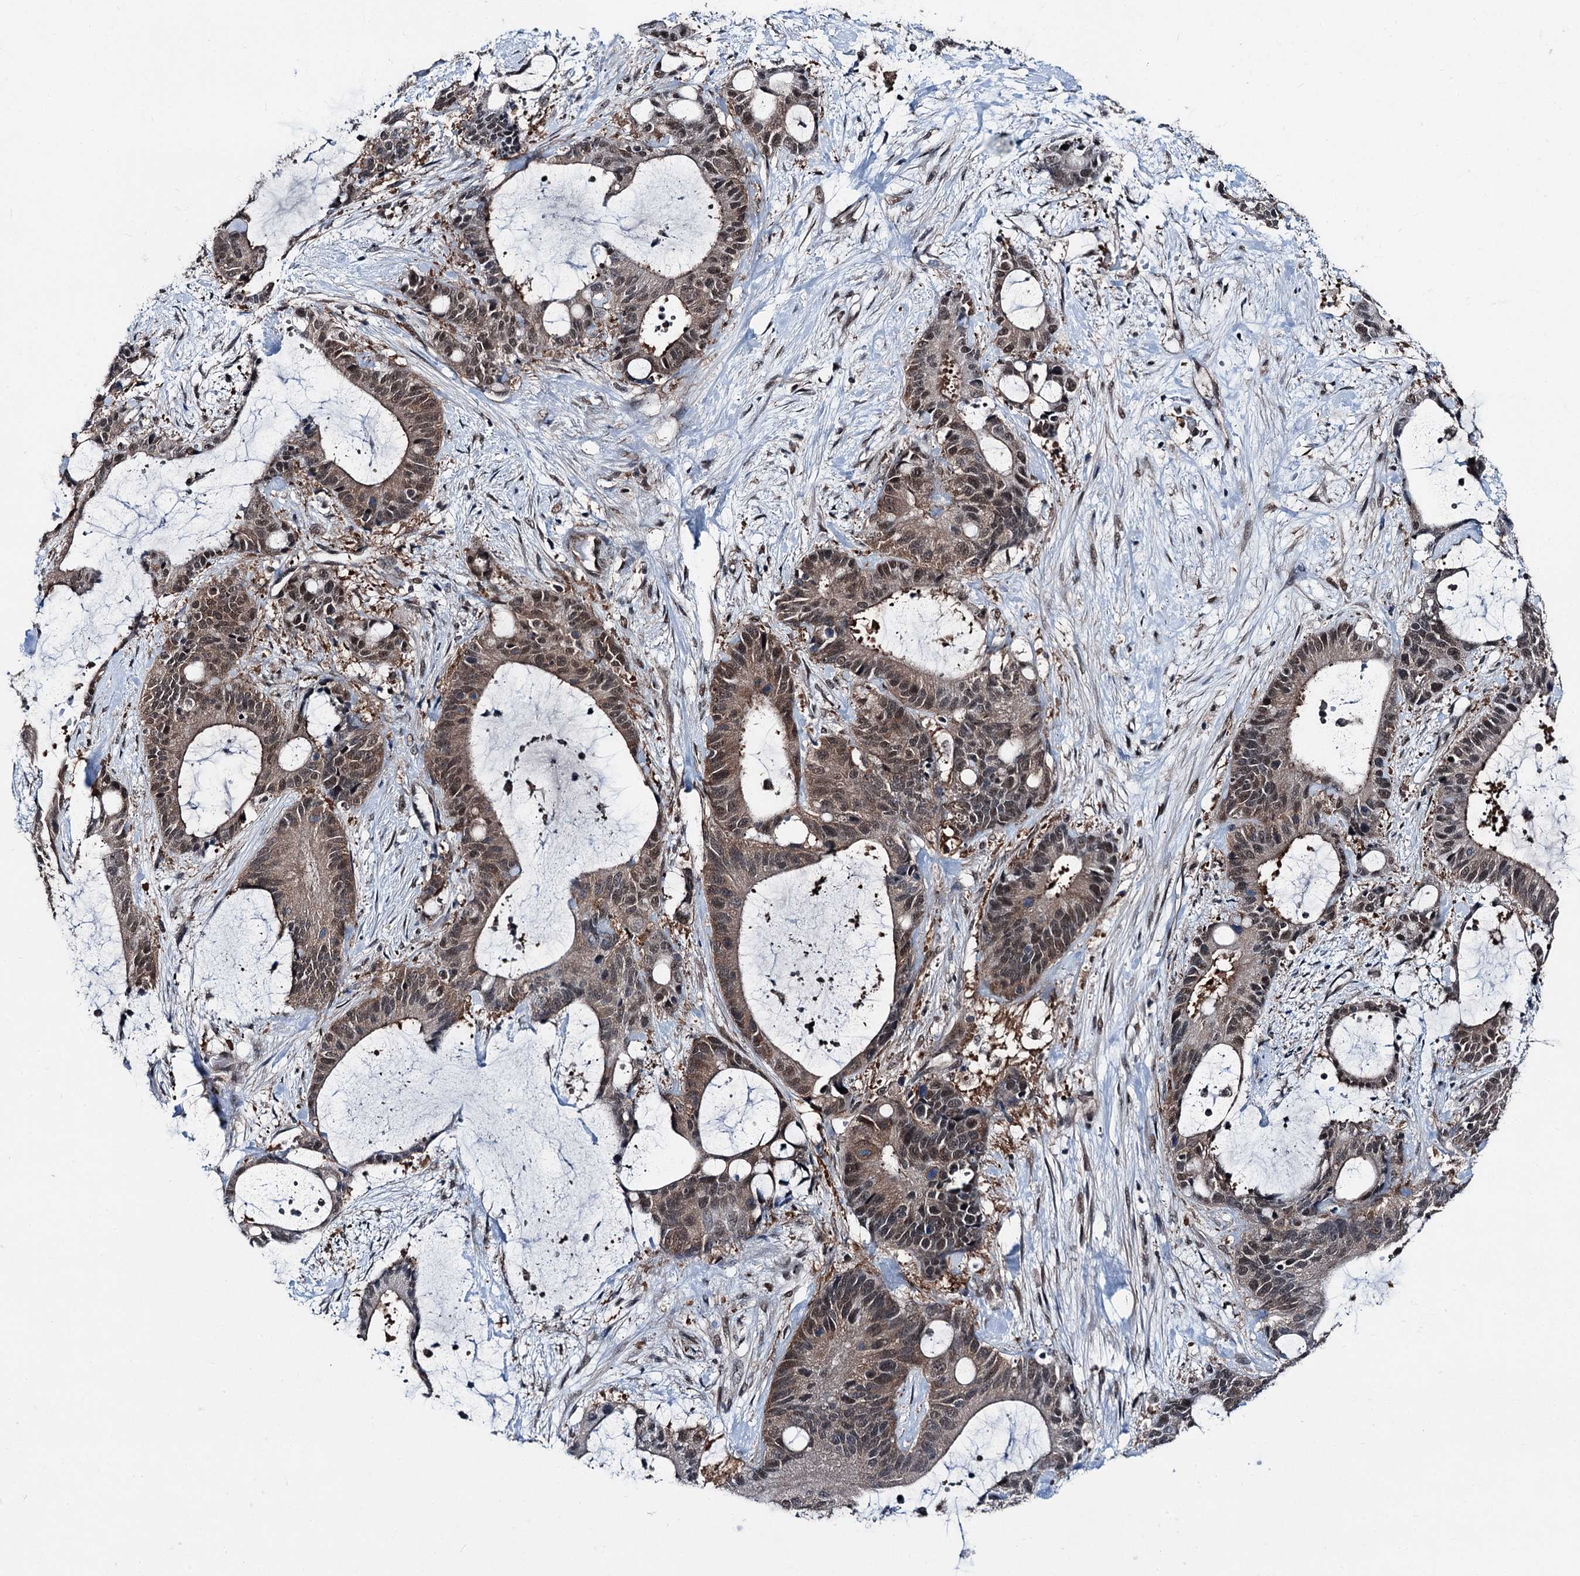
{"staining": {"intensity": "moderate", "quantity": "25%-75%", "location": "nuclear"}, "tissue": "liver cancer", "cell_type": "Tumor cells", "image_type": "cancer", "snomed": [{"axis": "morphology", "description": "Normal tissue, NOS"}, {"axis": "morphology", "description": "Cholangiocarcinoma"}, {"axis": "topography", "description": "Liver"}, {"axis": "topography", "description": "Peripheral nerve tissue"}], "caption": "Immunohistochemical staining of human cholangiocarcinoma (liver) reveals medium levels of moderate nuclear positivity in about 25%-75% of tumor cells.", "gene": "PSMD13", "patient": {"sex": "female", "age": 73}}